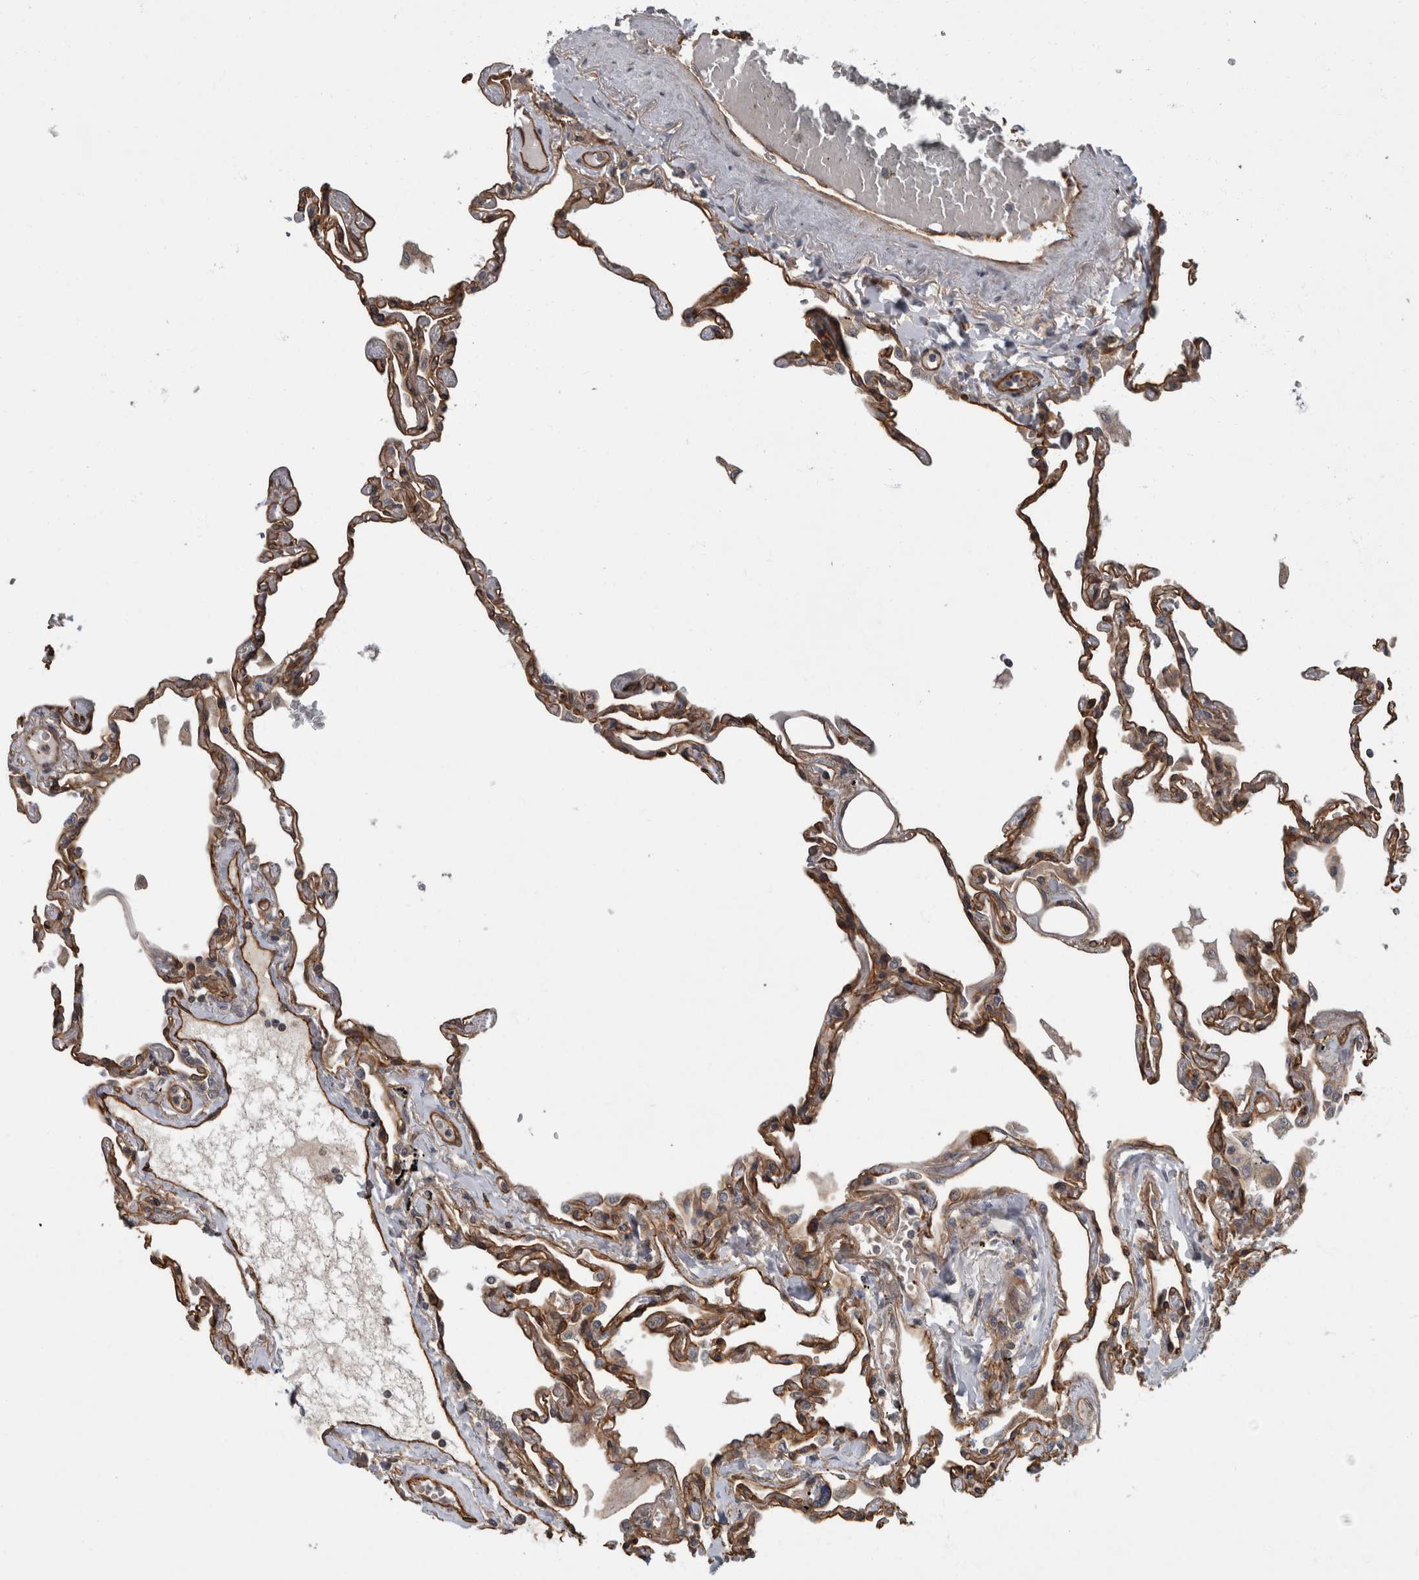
{"staining": {"intensity": "moderate", "quantity": ">75%", "location": "cytoplasmic/membranous"}, "tissue": "lung", "cell_type": "Alveolar cells", "image_type": "normal", "snomed": [{"axis": "morphology", "description": "Normal tissue, NOS"}, {"axis": "topography", "description": "Lung"}], "caption": "Immunohistochemistry histopathology image of benign lung stained for a protein (brown), which displays medium levels of moderate cytoplasmic/membranous expression in about >75% of alveolar cells.", "gene": "VEGFD", "patient": {"sex": "female", "age": 67}}